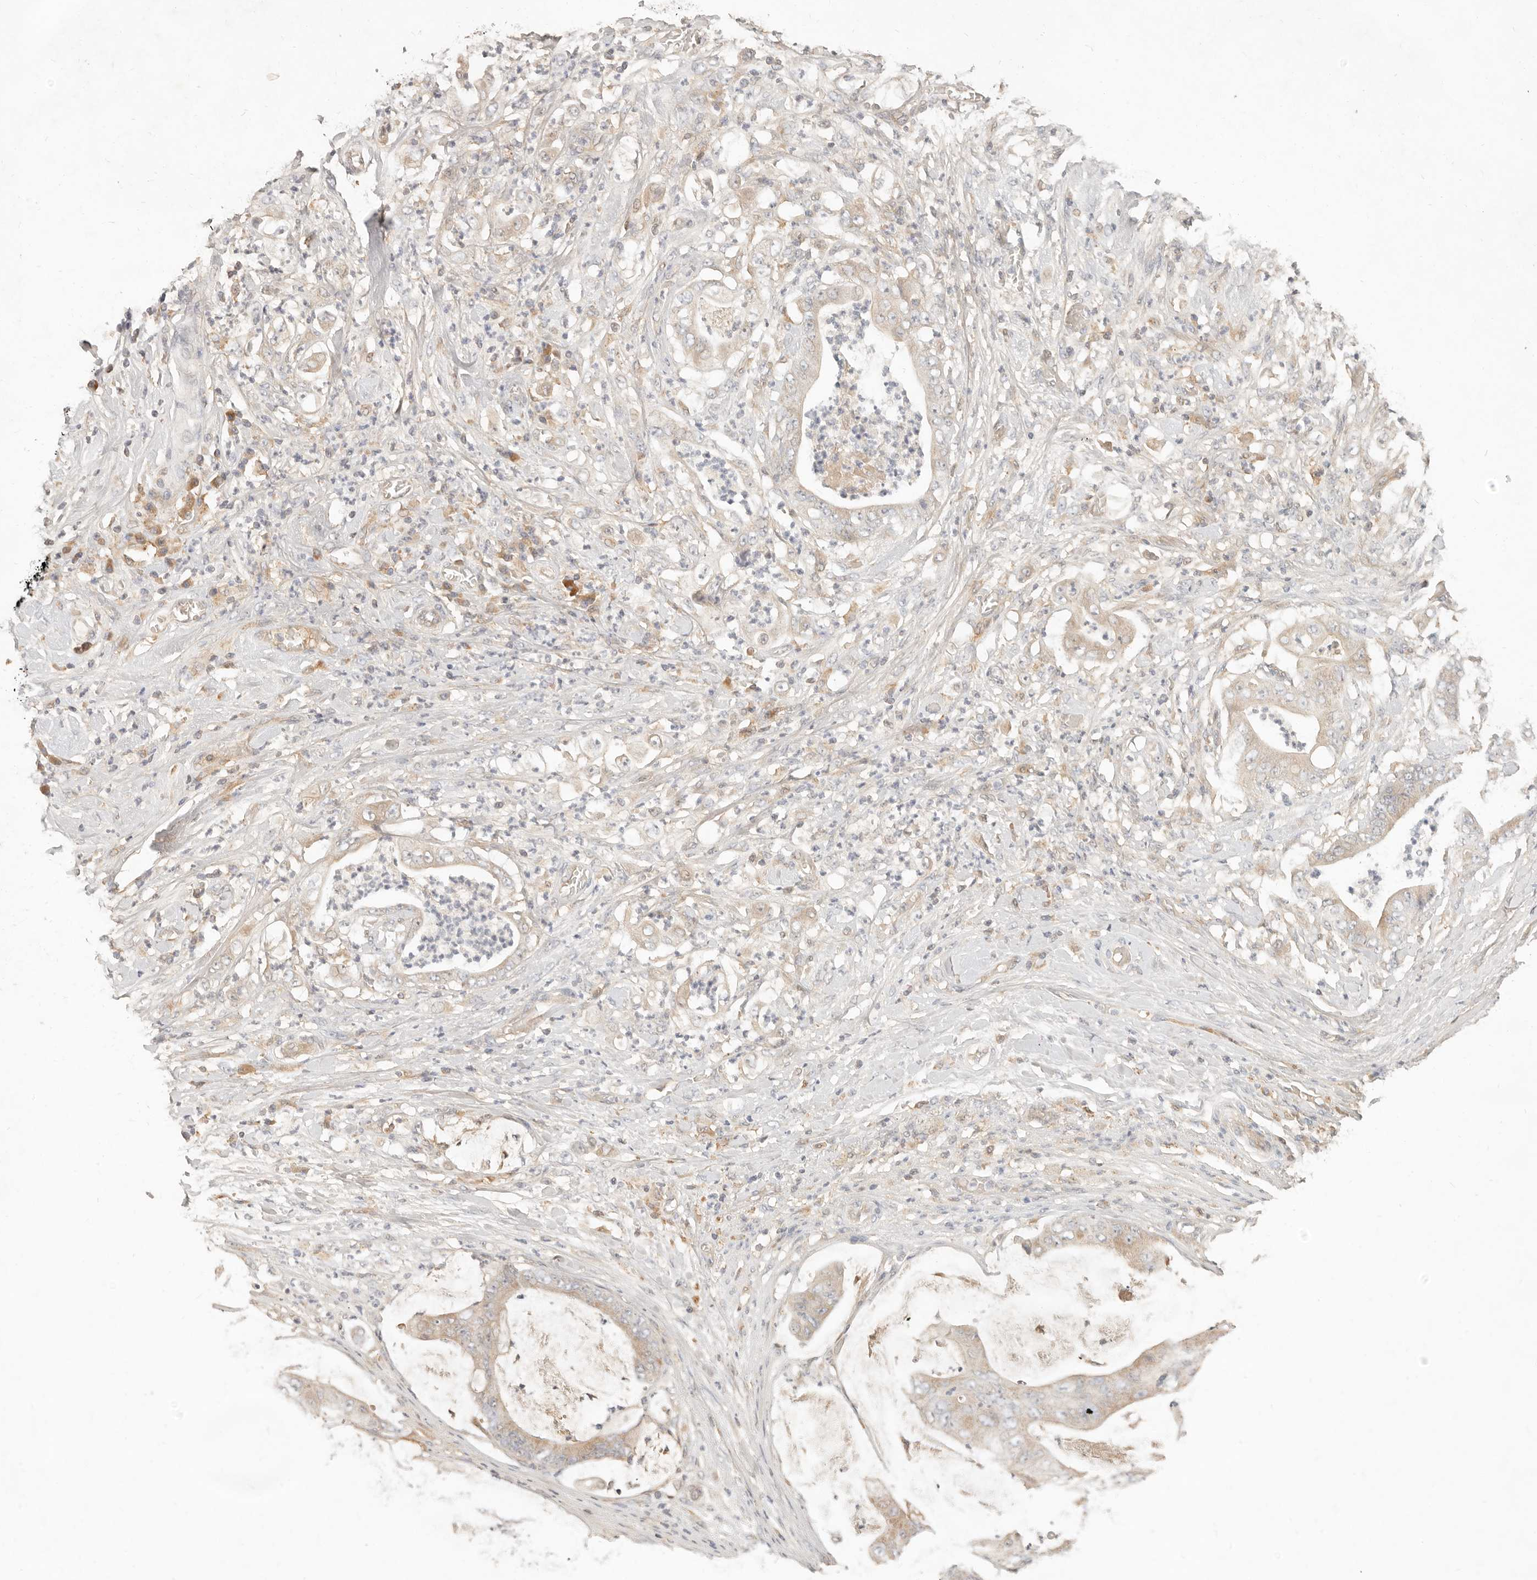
{"staining": {"intensity": "weak", "quantity": "25%-75%", "location": "cytoplasmic/membranous"}, "tissue": "stomach cancer", "cell_type": "Tumor cells", "image_type": "cancer", "snomed": [{"axis": "morphology", "description": "Adenocarcinoma, NOS"}, {"axis": "topography", "description": "Stomach"}], "caption": "This is an image of IHC staining of adenocarcinoma (stomach), which shows weak expression in the cytoplasmic/membranous of tumor cells.", "gene": "NECAP2", "patient": {"sex": "female", "age": 73}}